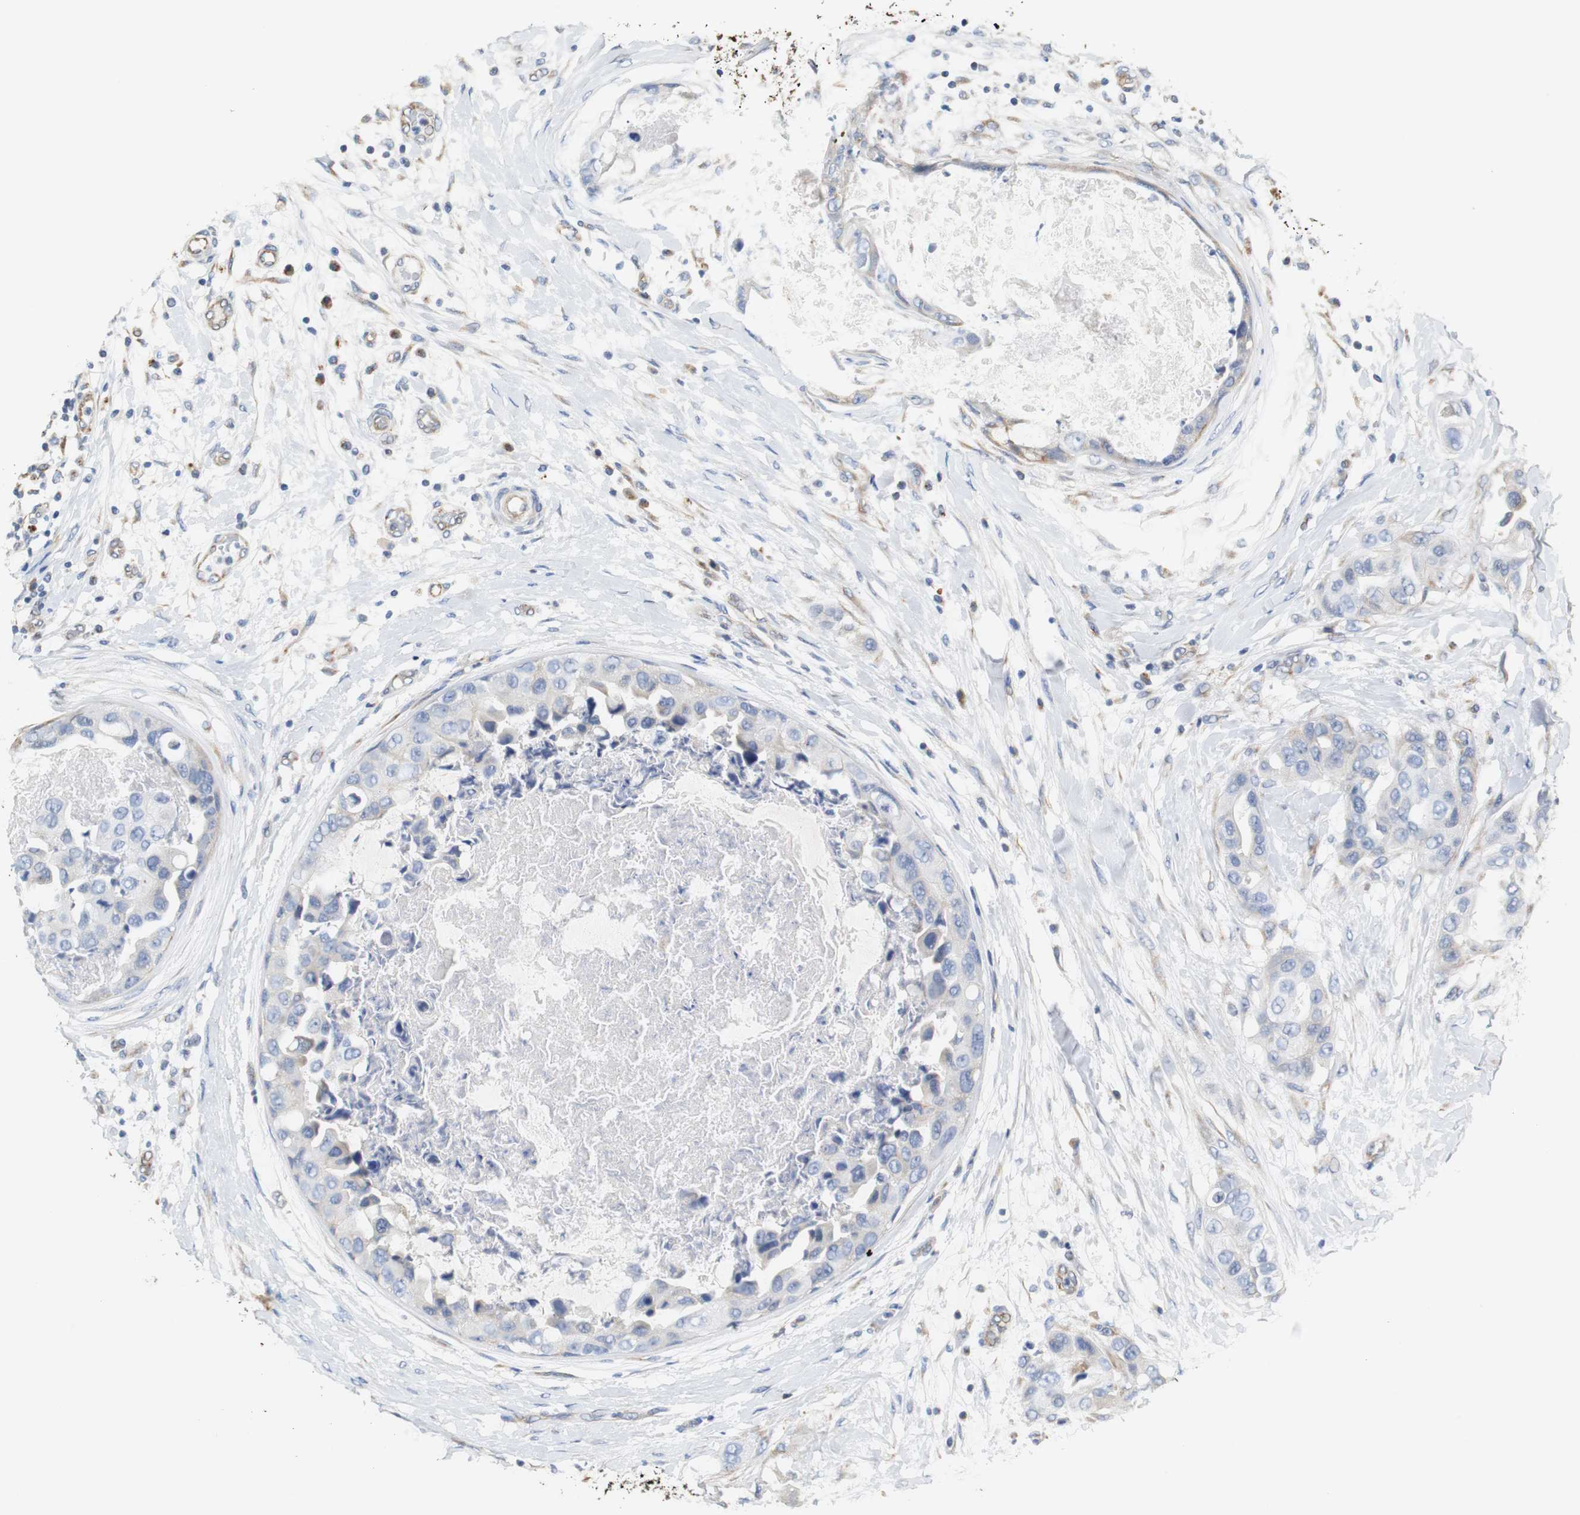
{"staining": {"intensity": "negative", "quantity": "none", "location": "none"}, "tissue": "breast cancer", "cell_type": "Tumor cells", "image_type": "cancer", "snomed": [{"axis": "morphology", "description": "Duct carcinoma"}, {"axis": "topography", "description": "Breast"}], "caption": "Breast intraductal carcinoma was stained to show a protein in brown. There is no significant expression in tumor cells.", "gene": "PCK1", "patient": {"sex": "female", "age": 40}}